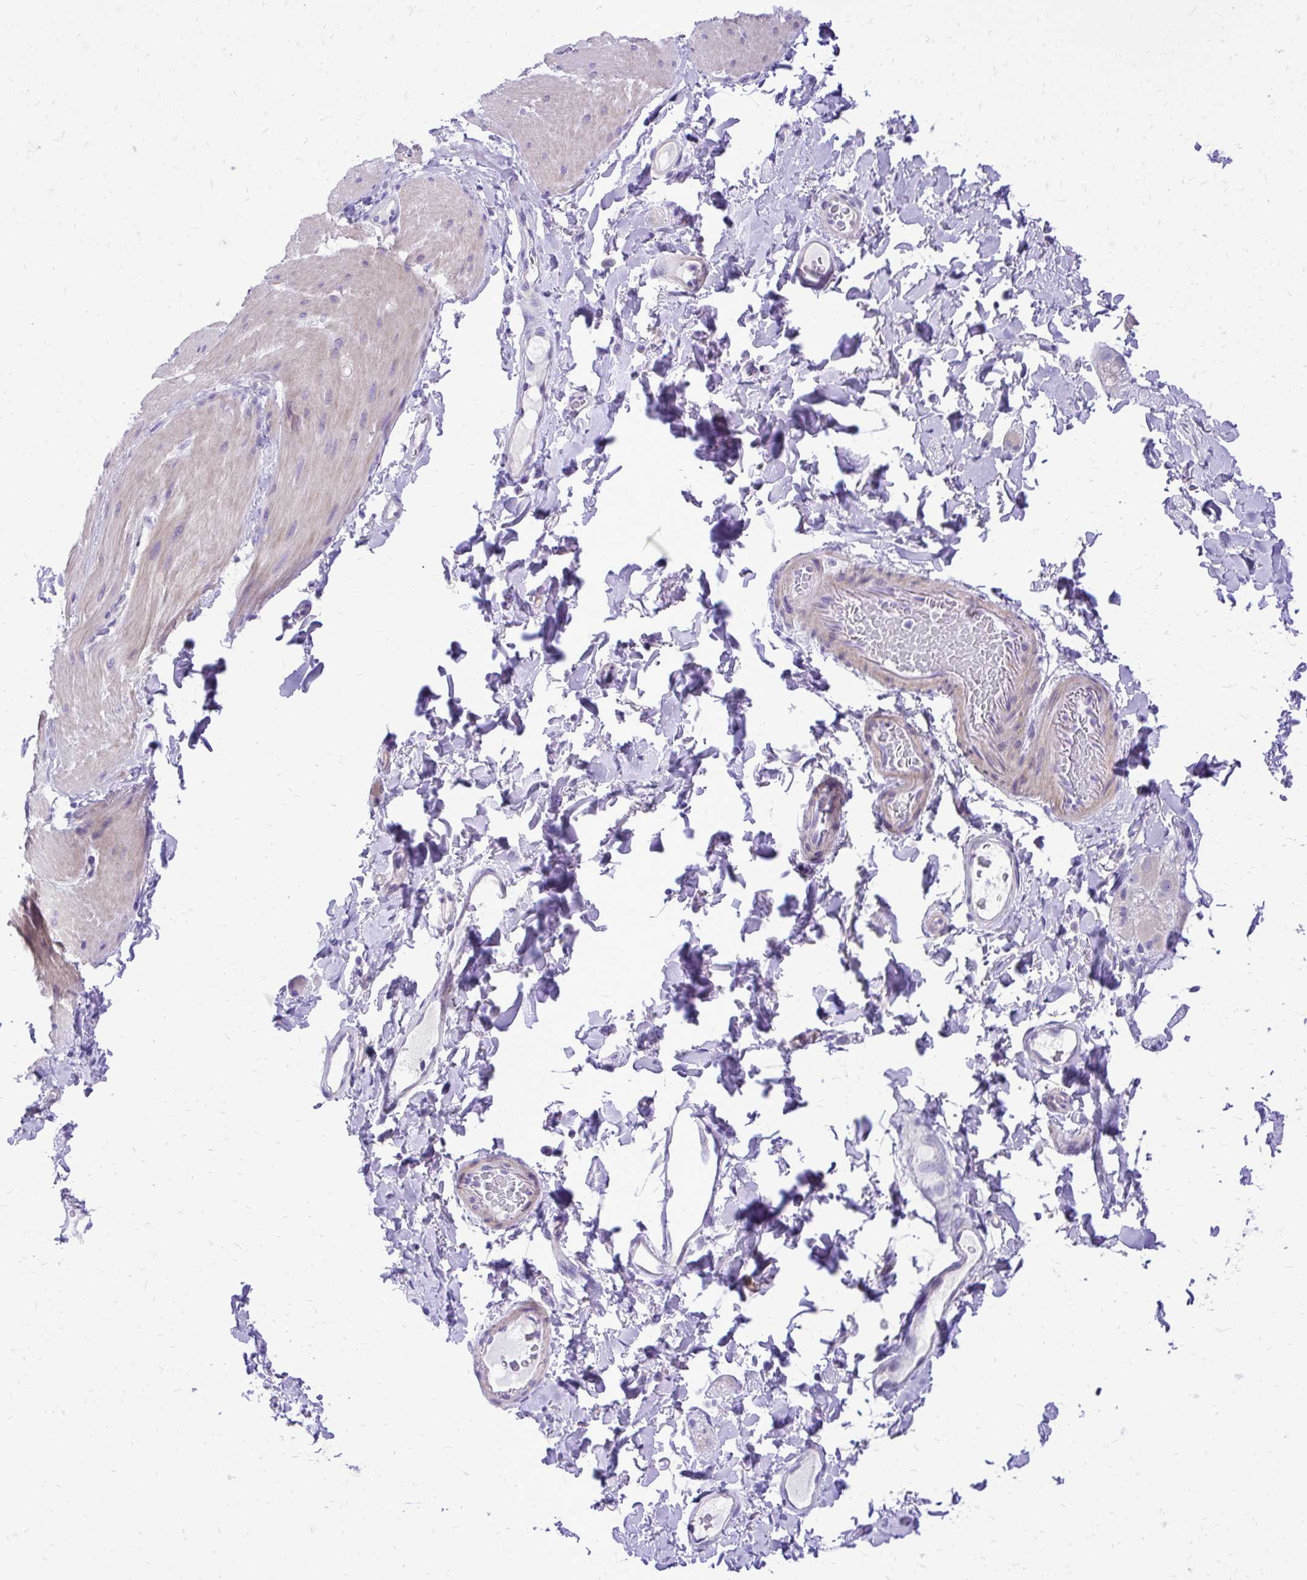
{"staining": {"intensity": "negative", "quantity": "none", "location": "none"}, "tissue": "smooth muscle", "cell_type": "Smooth muscle cells", "image_type": "normal", "snomed": [{"axis": "morphology", "description": "Normal tissue, NOS"}, {"axis": "topography", "description": "Smooth muscle"}, {"axis": "topography", "description": "Colon"}], "caption": "DAB immunohistochemical staining of unremarkable smooth muscle reveals no significant expression in smooth muscle cells. (DAB IHC visualized using brightfield microscopy, high magnification).", "gene": "PELI3", "patient": {"sex": "male", "age": 73}}